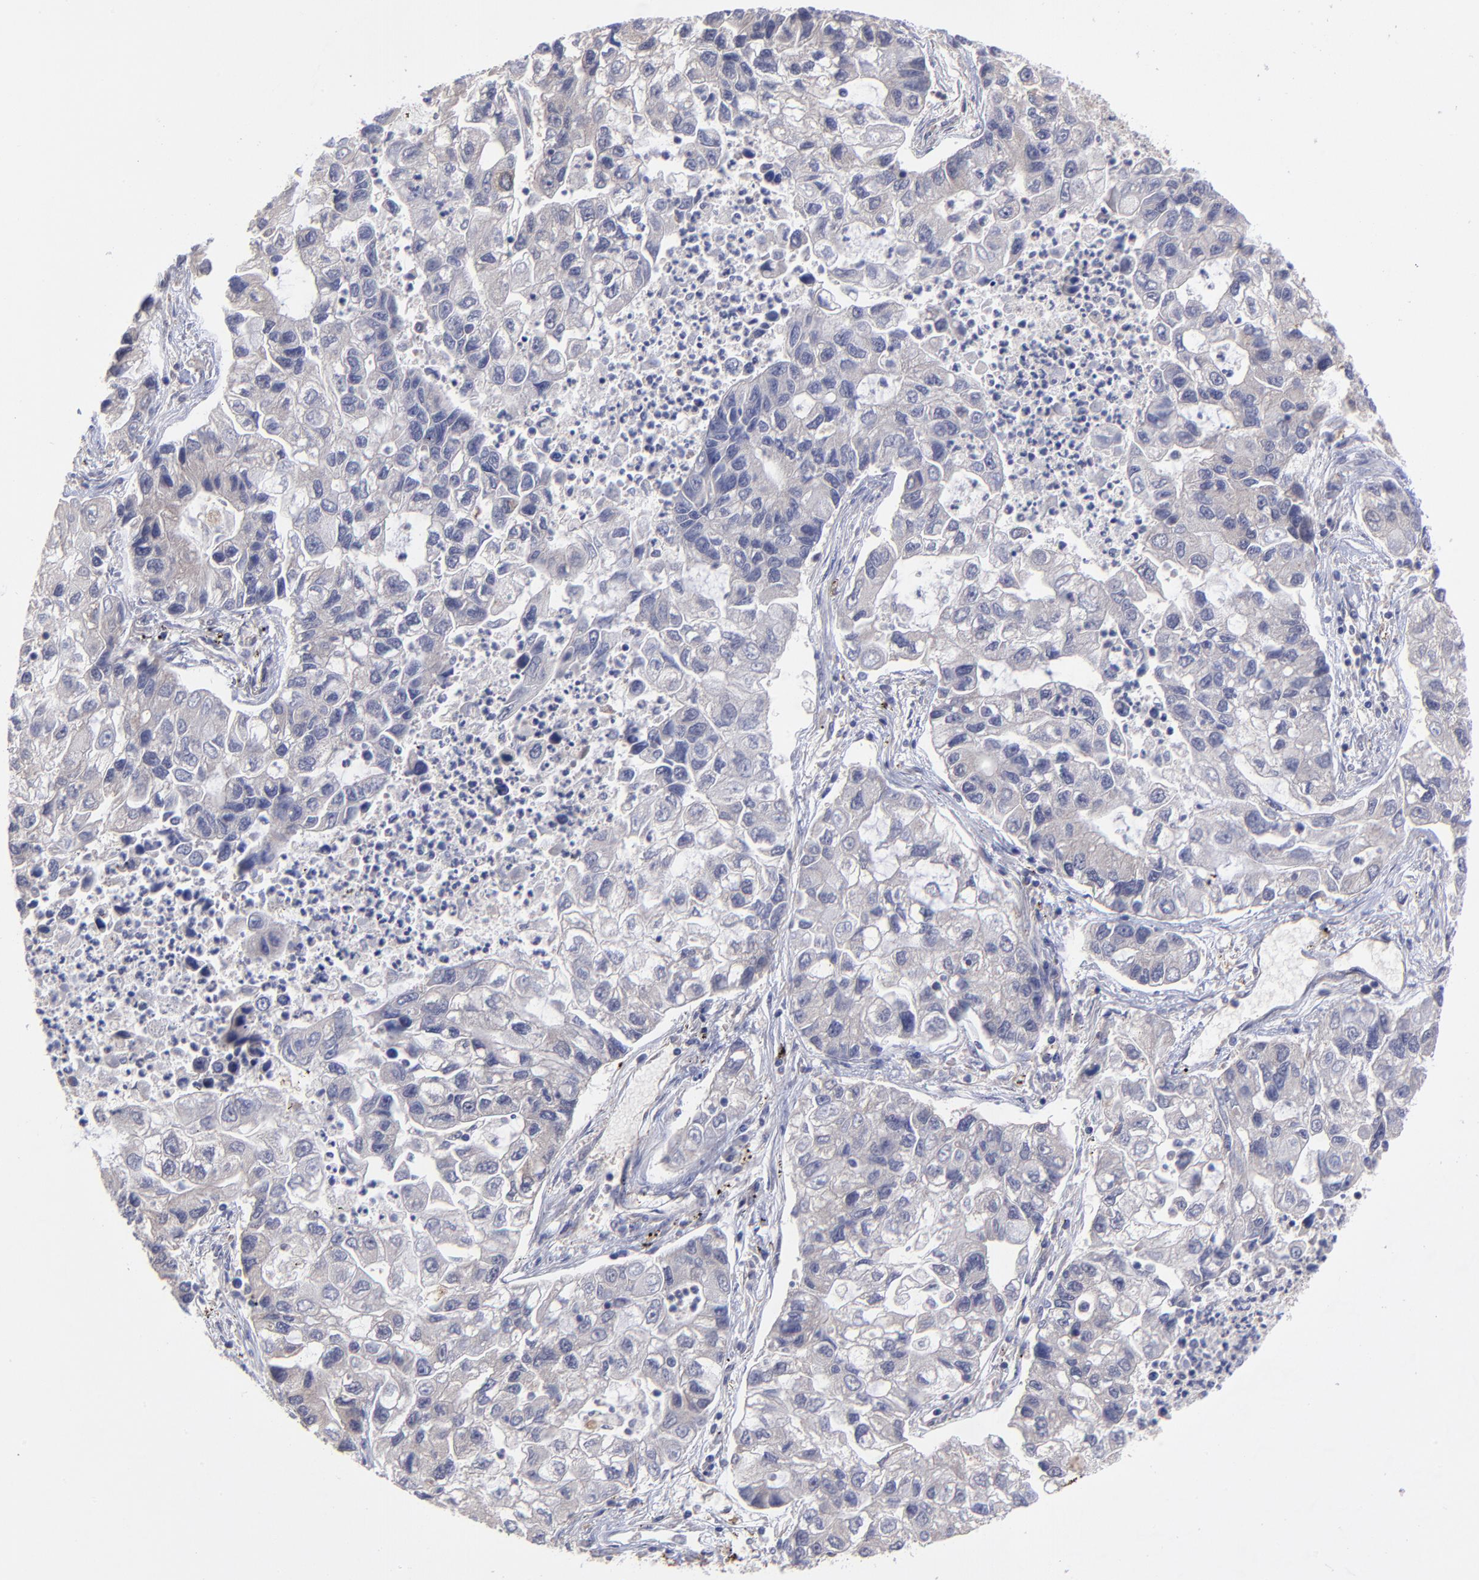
{"staining": {"intensity": "negative", "quantity": "none", "location": "none"}, "tissue": "lung cancer", "cell_type": "Tumor cells", "image_type": "cancer", "snomed": [{"axis": "morphology", "description": "Adenocarcinoma, NOS"}, {"axis": "topography", "description": "Lung"}], "caption": "This is an IHC image of human lung cancer (adenocarcinoma). There is no positivity in tumor cells.", "gene": "UBE2H", "patient": {"sex": "female", "age": 51}}